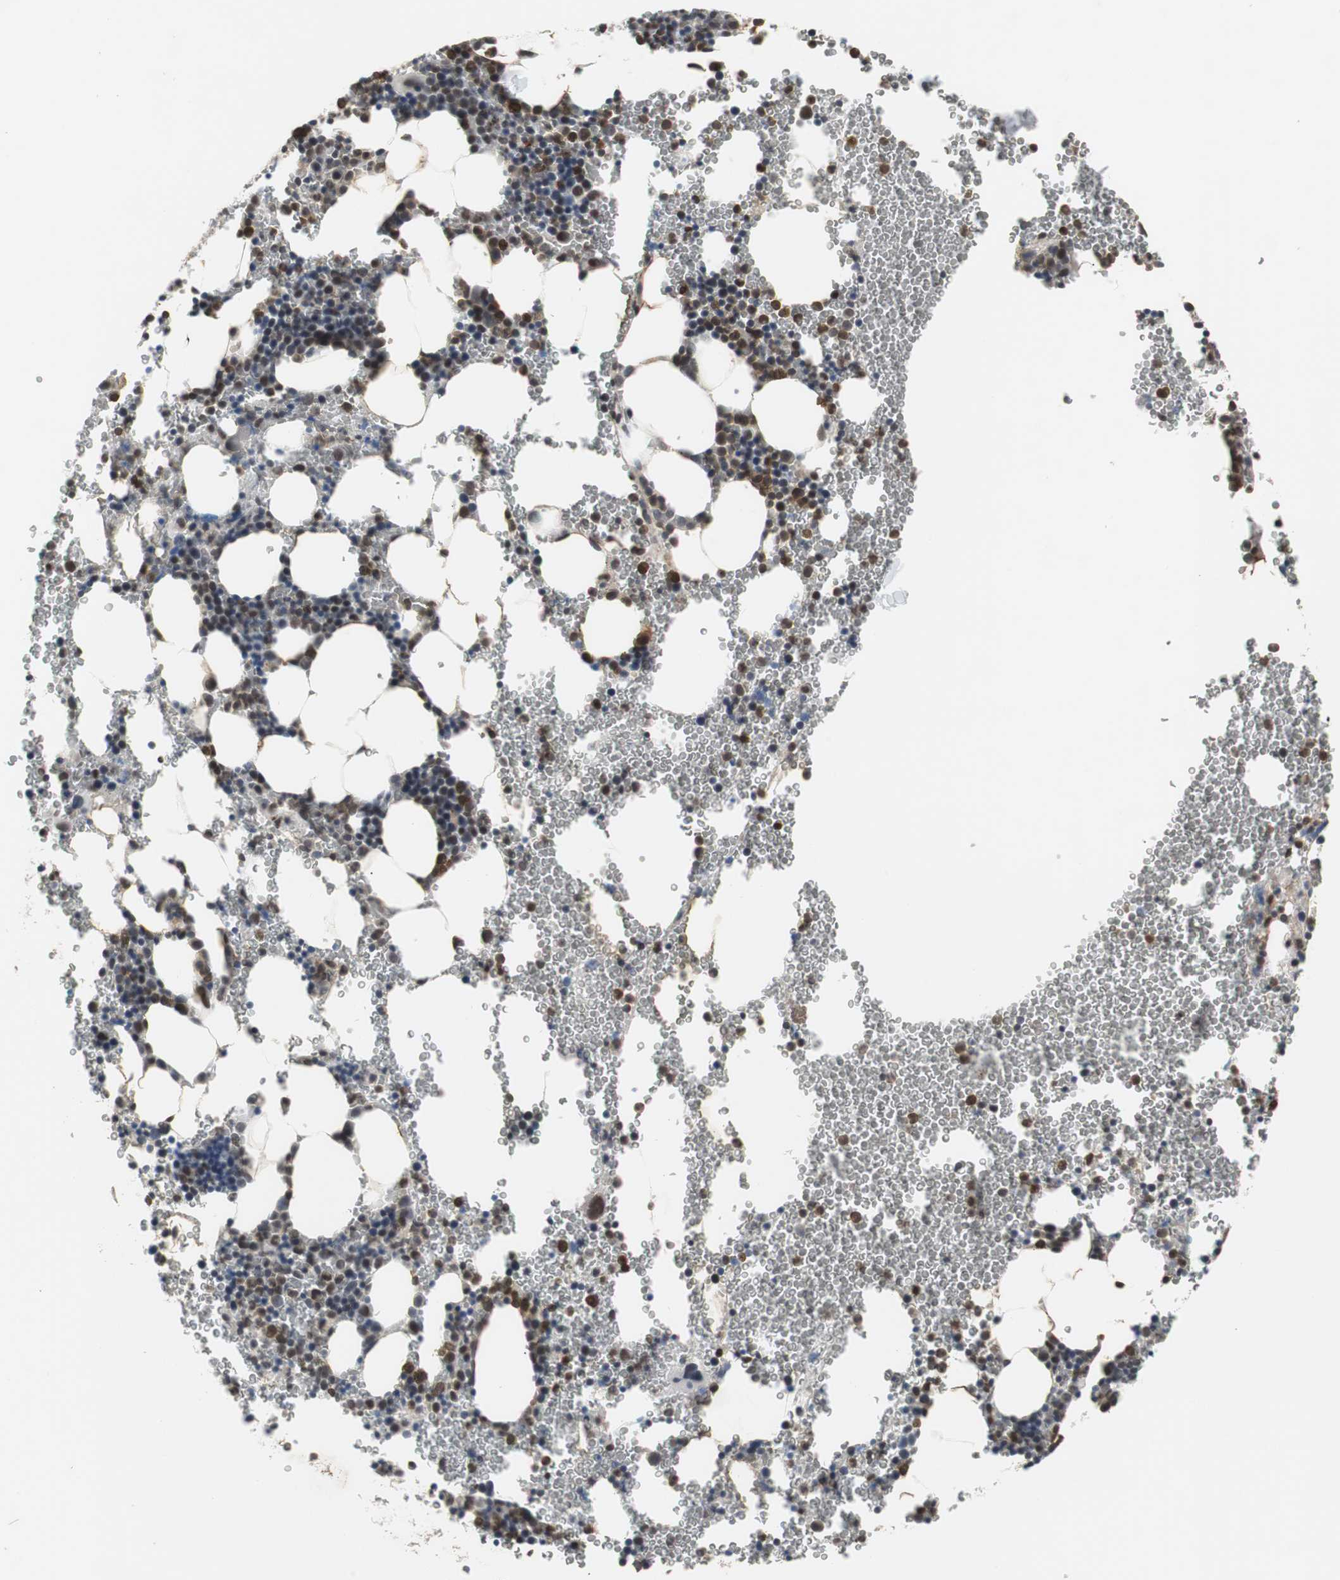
{"staining": {"intensity": "strong", "quantity": "25%-75%", "location": "nuclear"}, "tissue": "bone marrow", "cell_type": "Hematopoietic cells", "image_type": "normal", "snomed": [{"axis": "morphology", "description": "Normal tissue, NOS"}, {"axis": "morphology", "description": "Inflammation, NOS"}, {"axis": "topography", "description": "Bone marrow"}], "caption": "The immunohistochemical stain labels strong nuclear expression in hematopoietic cells of normal bone marrow. (DAB = brown stain, brightfield microscopy at high magnification).", "gene": "SIRT1", "patient": {"sex": "male", "age": 22}}